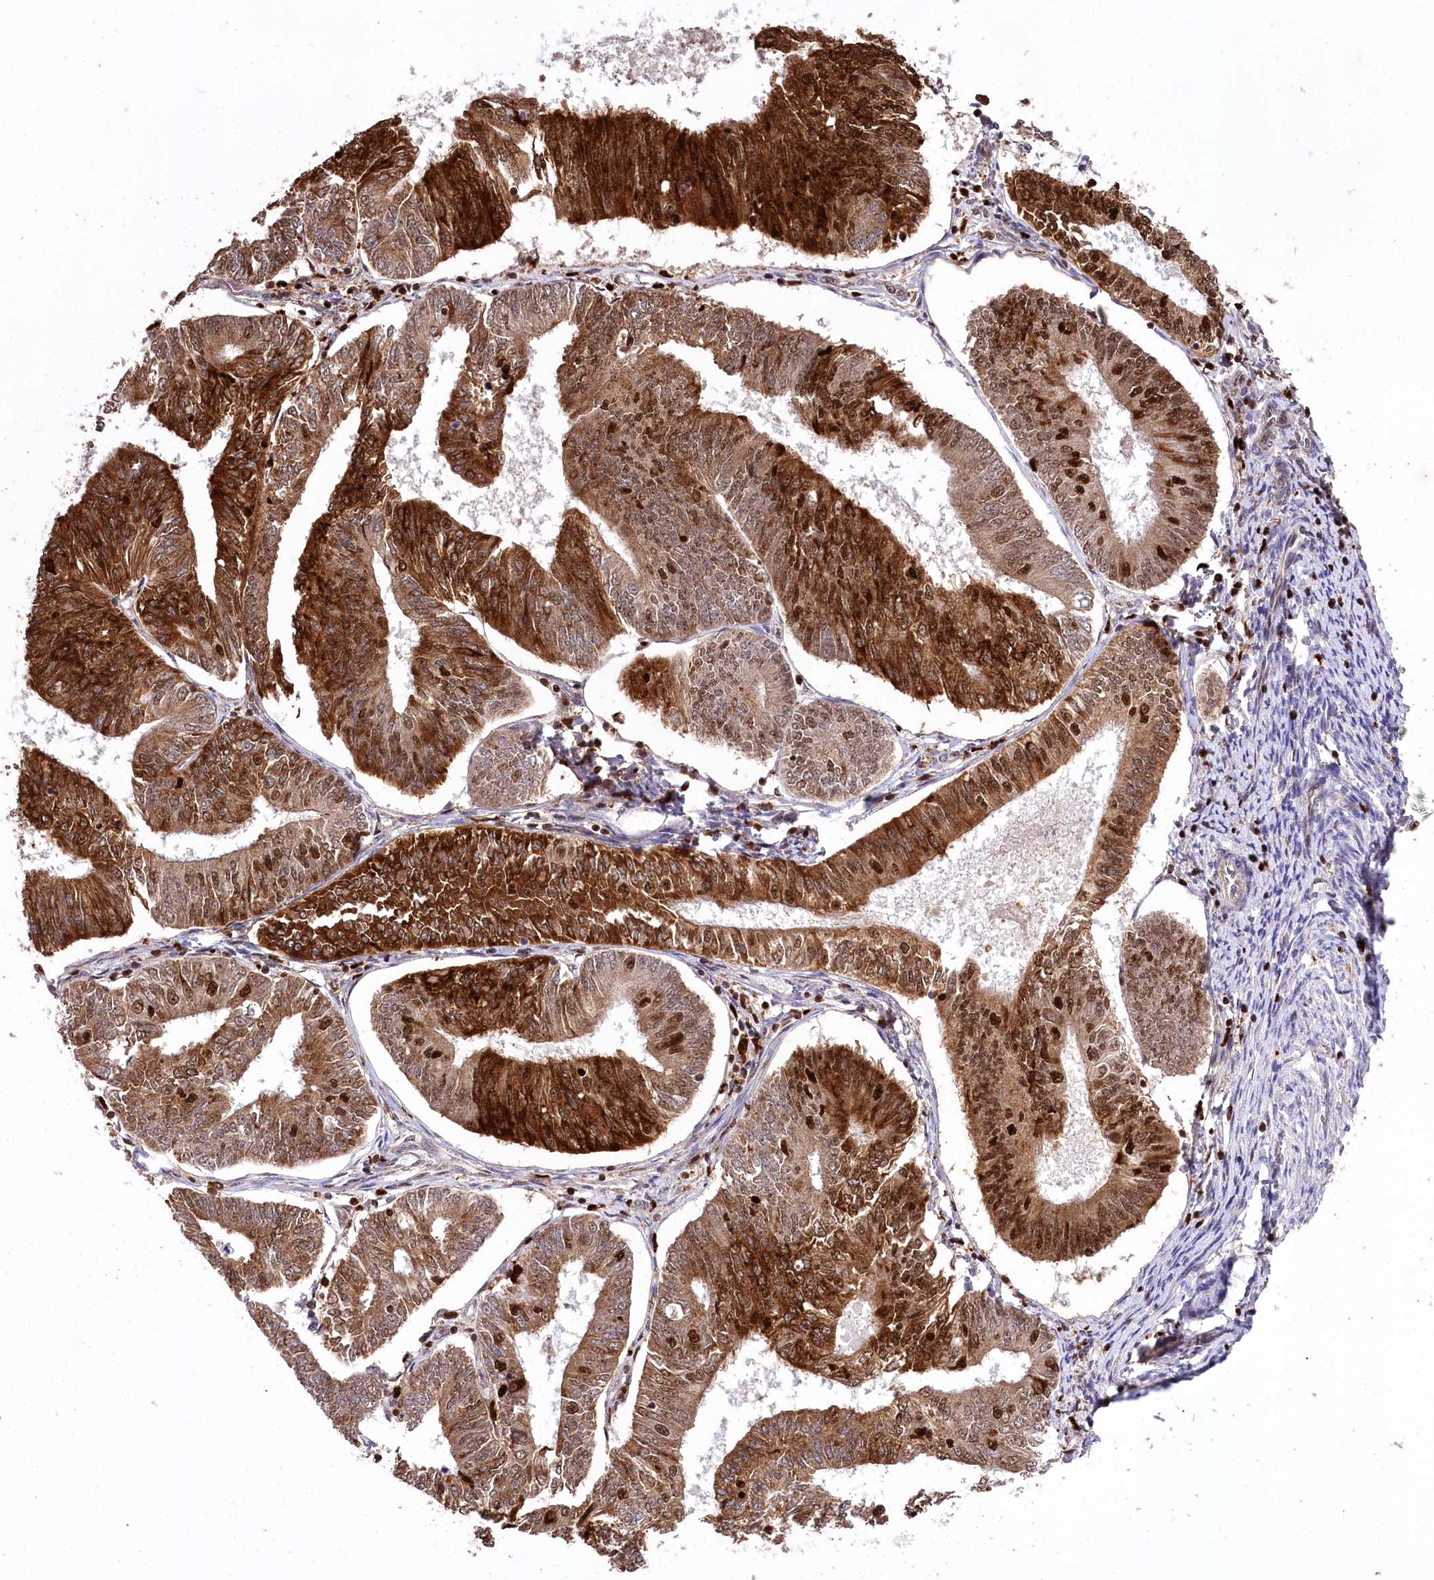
{"staining": {"intensity": "strong", "quantity": ">75%", "location": "cytoplasmic/membranous,nuclear"}, "tissue": "endometrial cancer", "cell_type": "Tumor cells", "image_type": "cancer", "snomed": [{"axis": "morphology", "description": "Adenocarcinoma, NOS"}, {"axis": "topography", "description": "Endometrium"}], "caption": "Endometrial cancer stained for a protein demonstrates strong cytoplasmic/membranous and nuclear positivity in tumor cells.", "gene": "FIGN", "patient": {"sex": "female", "age": 58}}